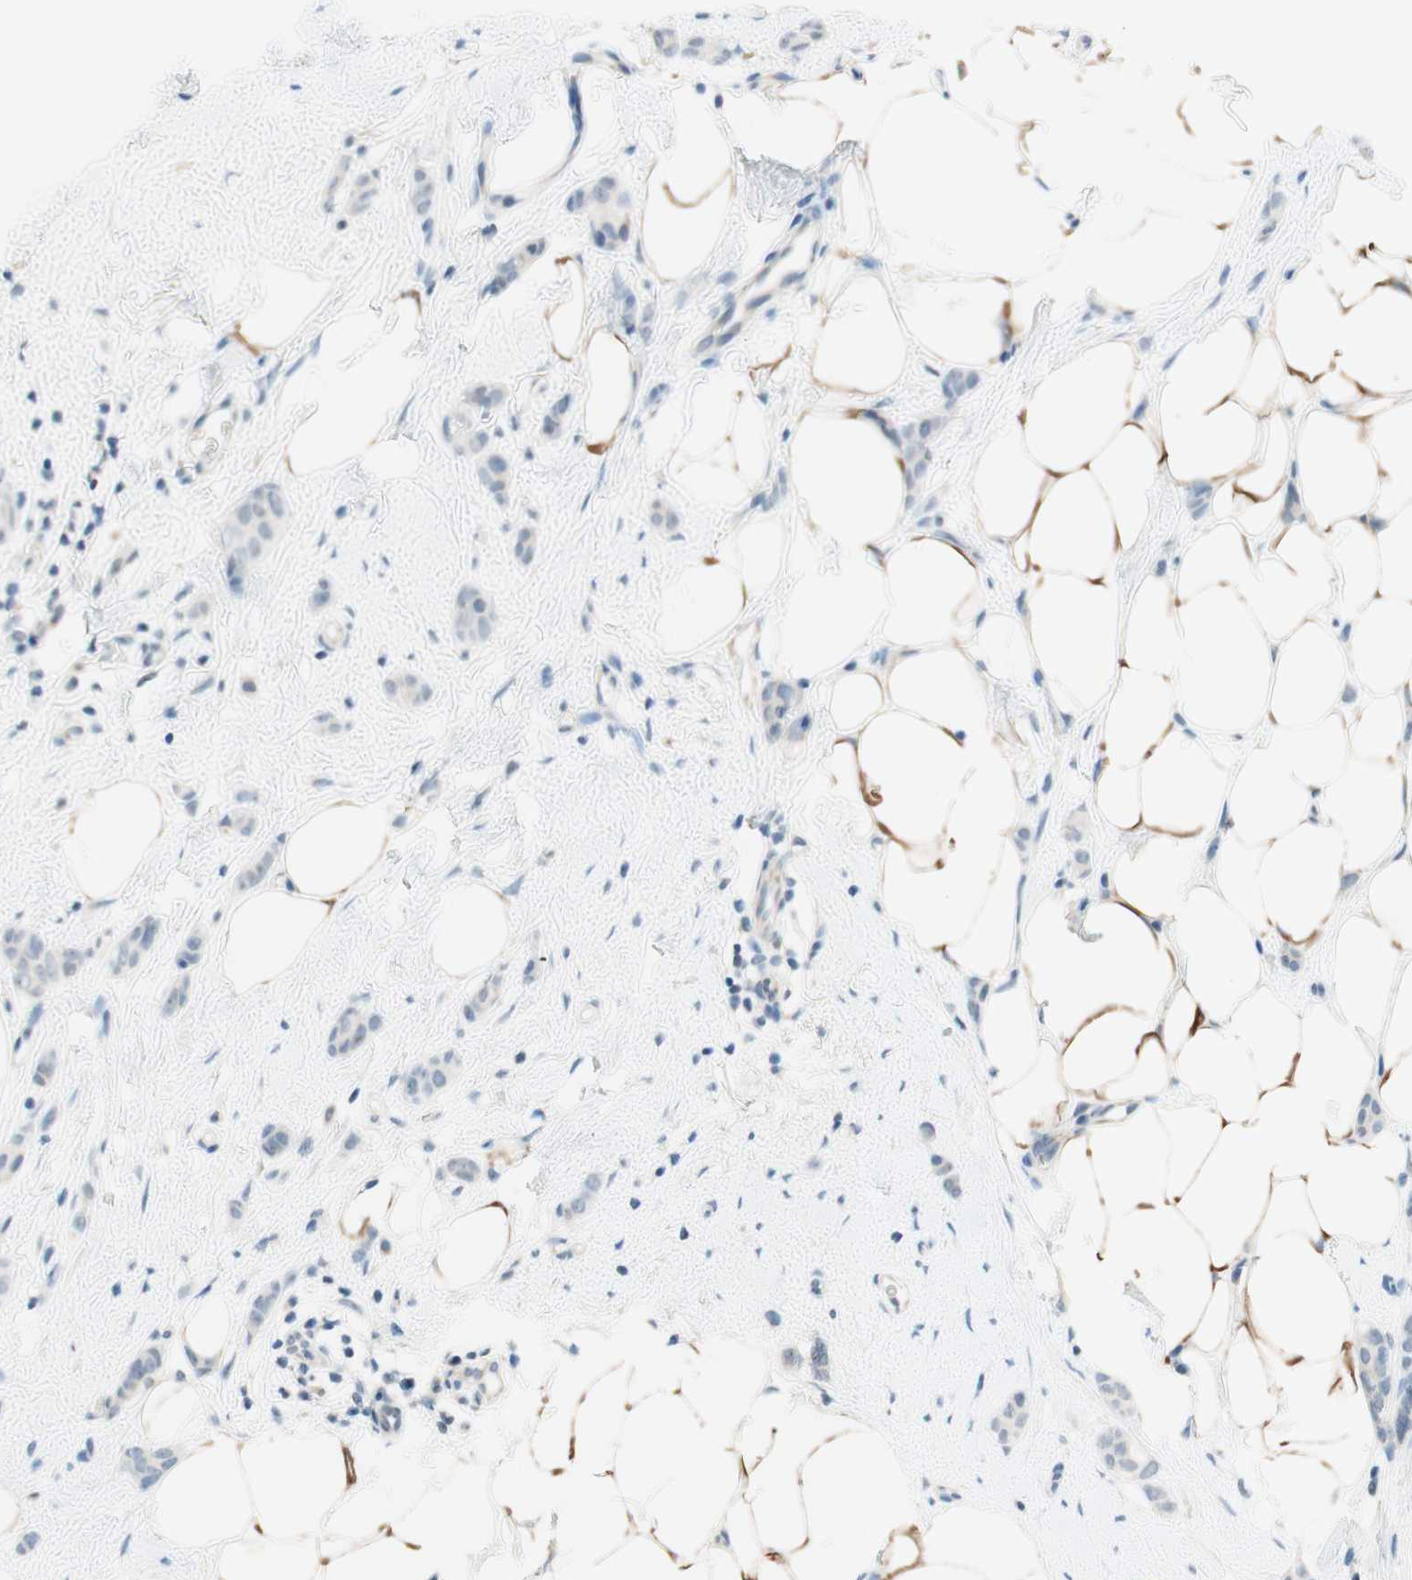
{"staining": {"intensity": "weak", "quantity": "<25%", "location": "cytoplasmic/membranous"}, "tissue": "breast cancer", "cell_type": "Tumor cells", "image_type": "cancer", "snomed": [{"axis": "morphology", "description": "Lobular carcinoma"}, {"axis": "topography", "description": "Skin"}, {"axis": "topography", "description": "Breast"}], "caption": "Immunohistochemistry (IHC) image of lobular carcinoma (breast) stained for a protein (brown), which displays no staining in tumor cells.", "gene": "JPH1", "patient": {"sex": "female", "age": 46}}